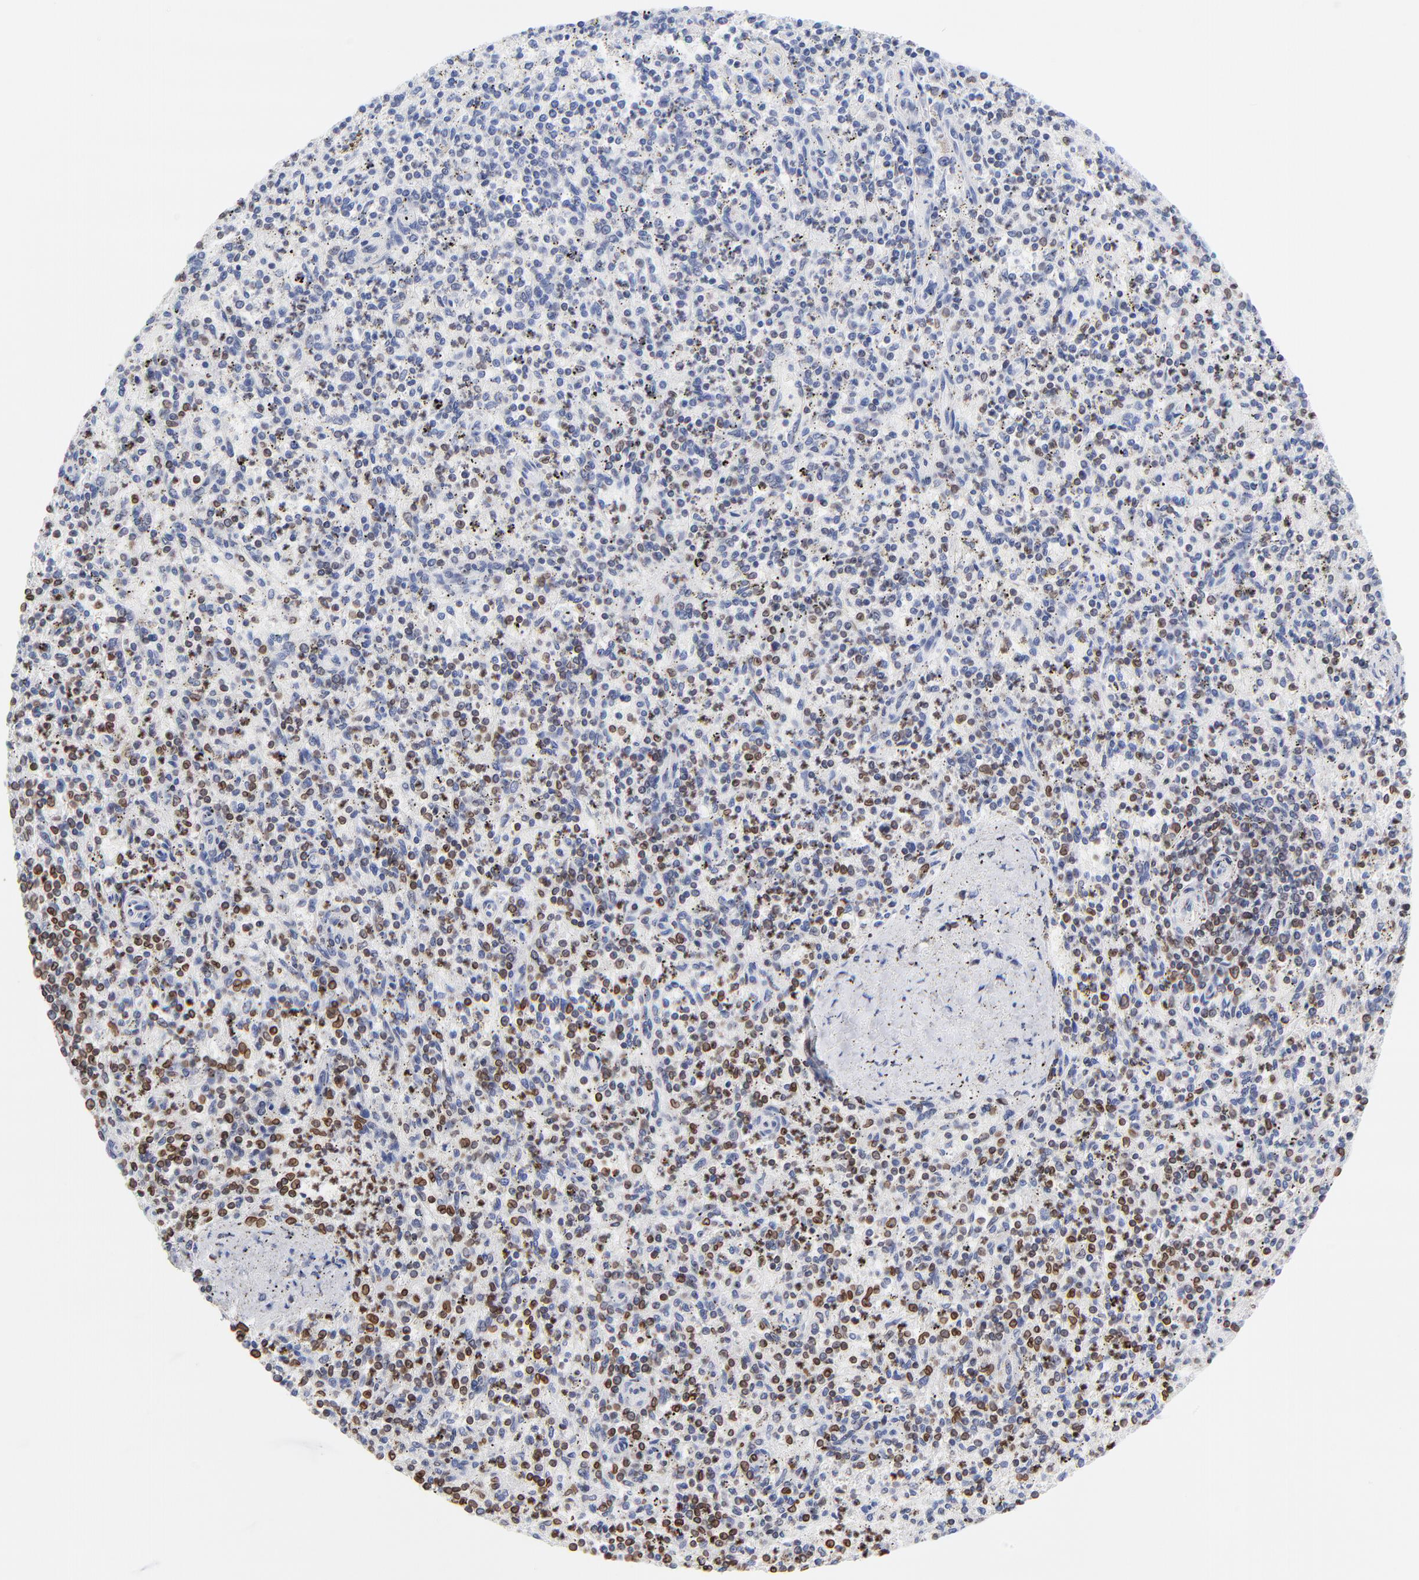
{"staining": {"intensity": "moderate", "quantity": "25%-75%", "location": "cytoplasmic/membranous,nuclear"}, "tissue": "spleen", "cell_type": "Cells in red pulp", "image_type": "normal", "snomed": [{"axis": "morphology", "description": "Normal tissue, NOS"}, {"axis": "topography", "description": "Spleen"}], "caption": "This is an image of immunohistochemistry staining of normal spleen, which shows moderate staining in the cytoplasmic/membranous,nuclear of cells in red pulp.", "gene": "THAP7", "patient": {"sex": "male", "age": 72}}